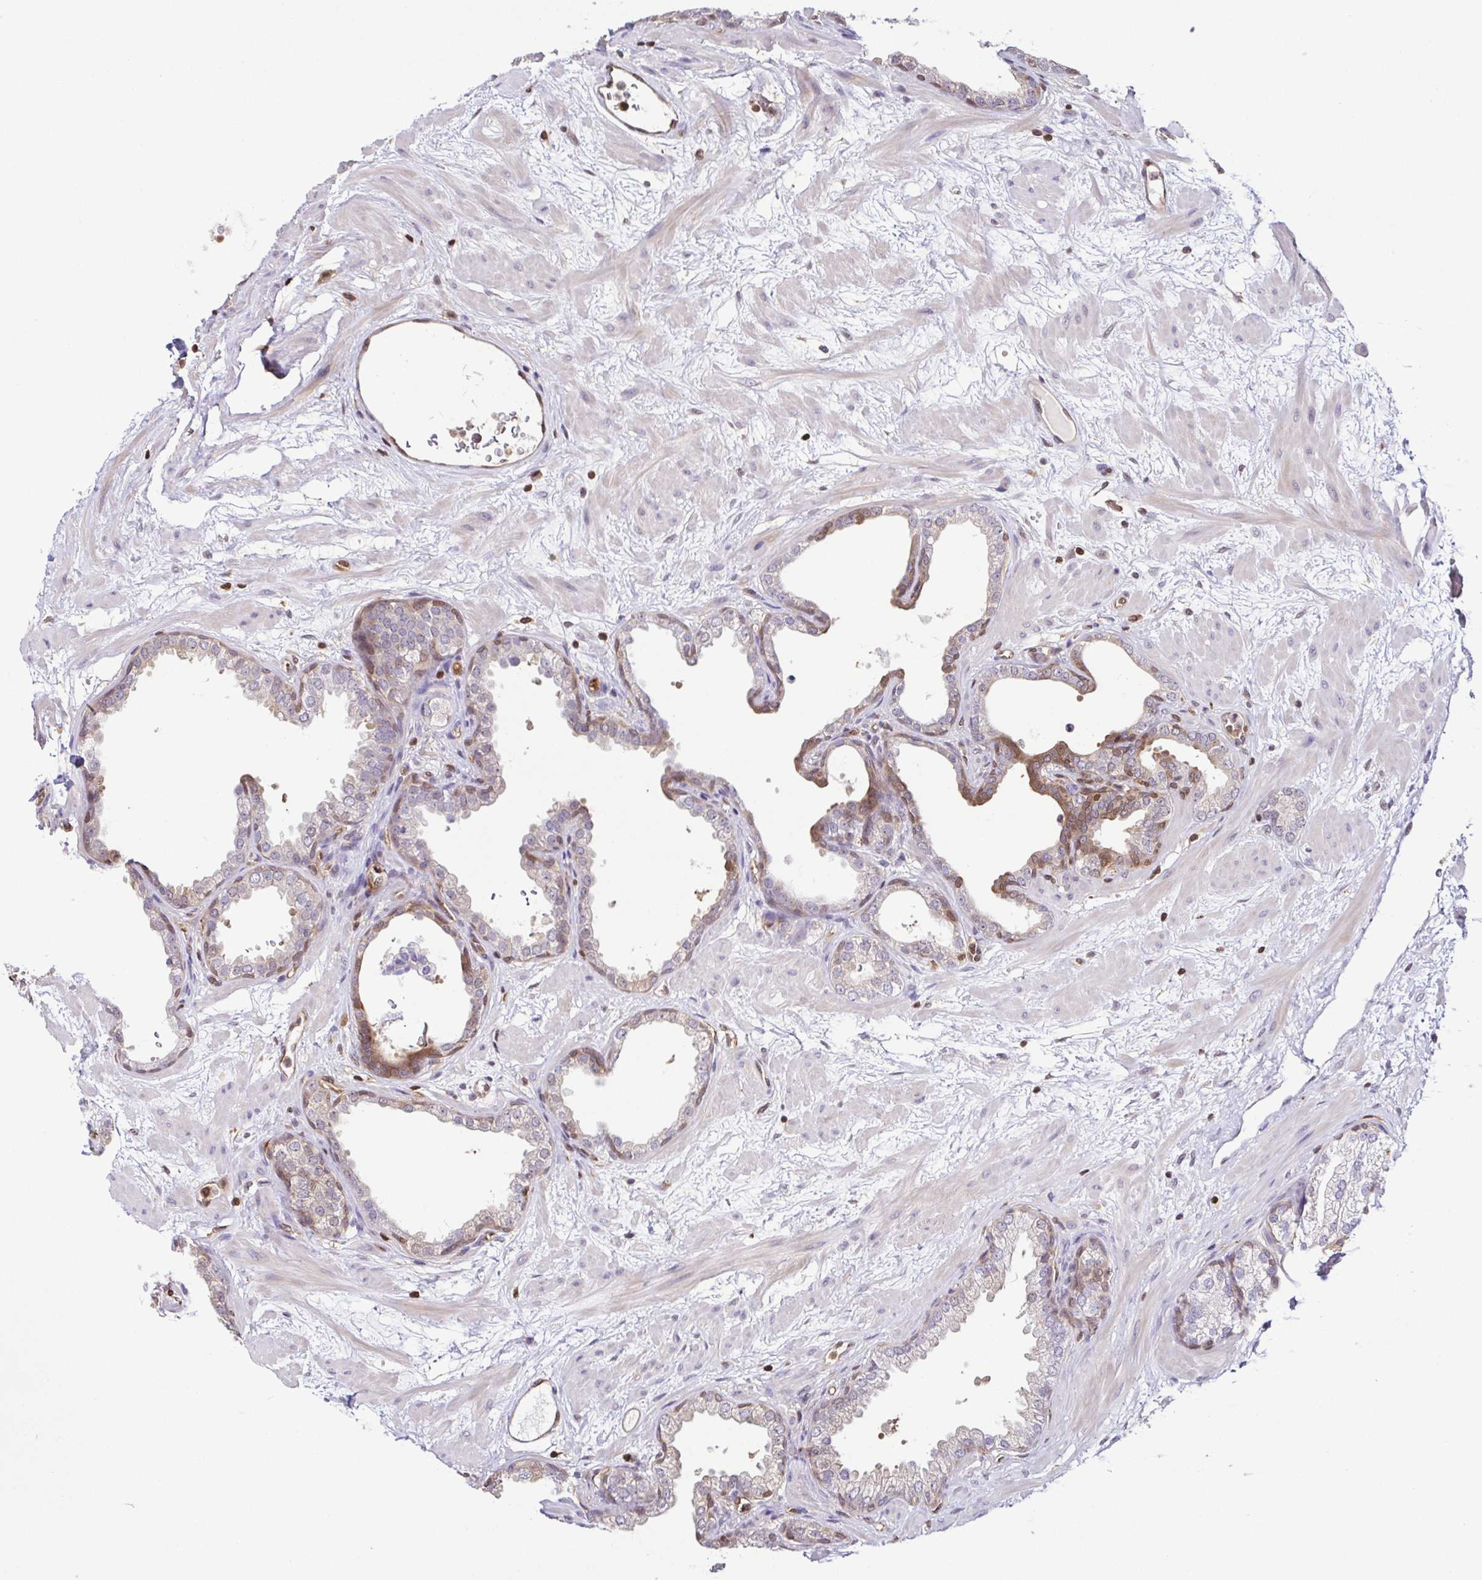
{"staining": {"intensity": "moderate", "quantity": "<25%", "location": "nuclear"}, "tissue": "prostate", "cell_type": "Glandular cells", "image_type": "normal", "snomed": [{"axis": "morphology", "description": "Normal tissue, NOS"}, {"axis": "topography", "description": "Prostate"}], "caption": "Prostate was stained to show a protein in brown. There is low levels of moderate nuclear staining in approximately <25% of glandular cells. (Brightfield microscopy of DAB IHC at high magnification).", "gene": "PSMB9", "patient": {"sex": "male", "age": 37}}